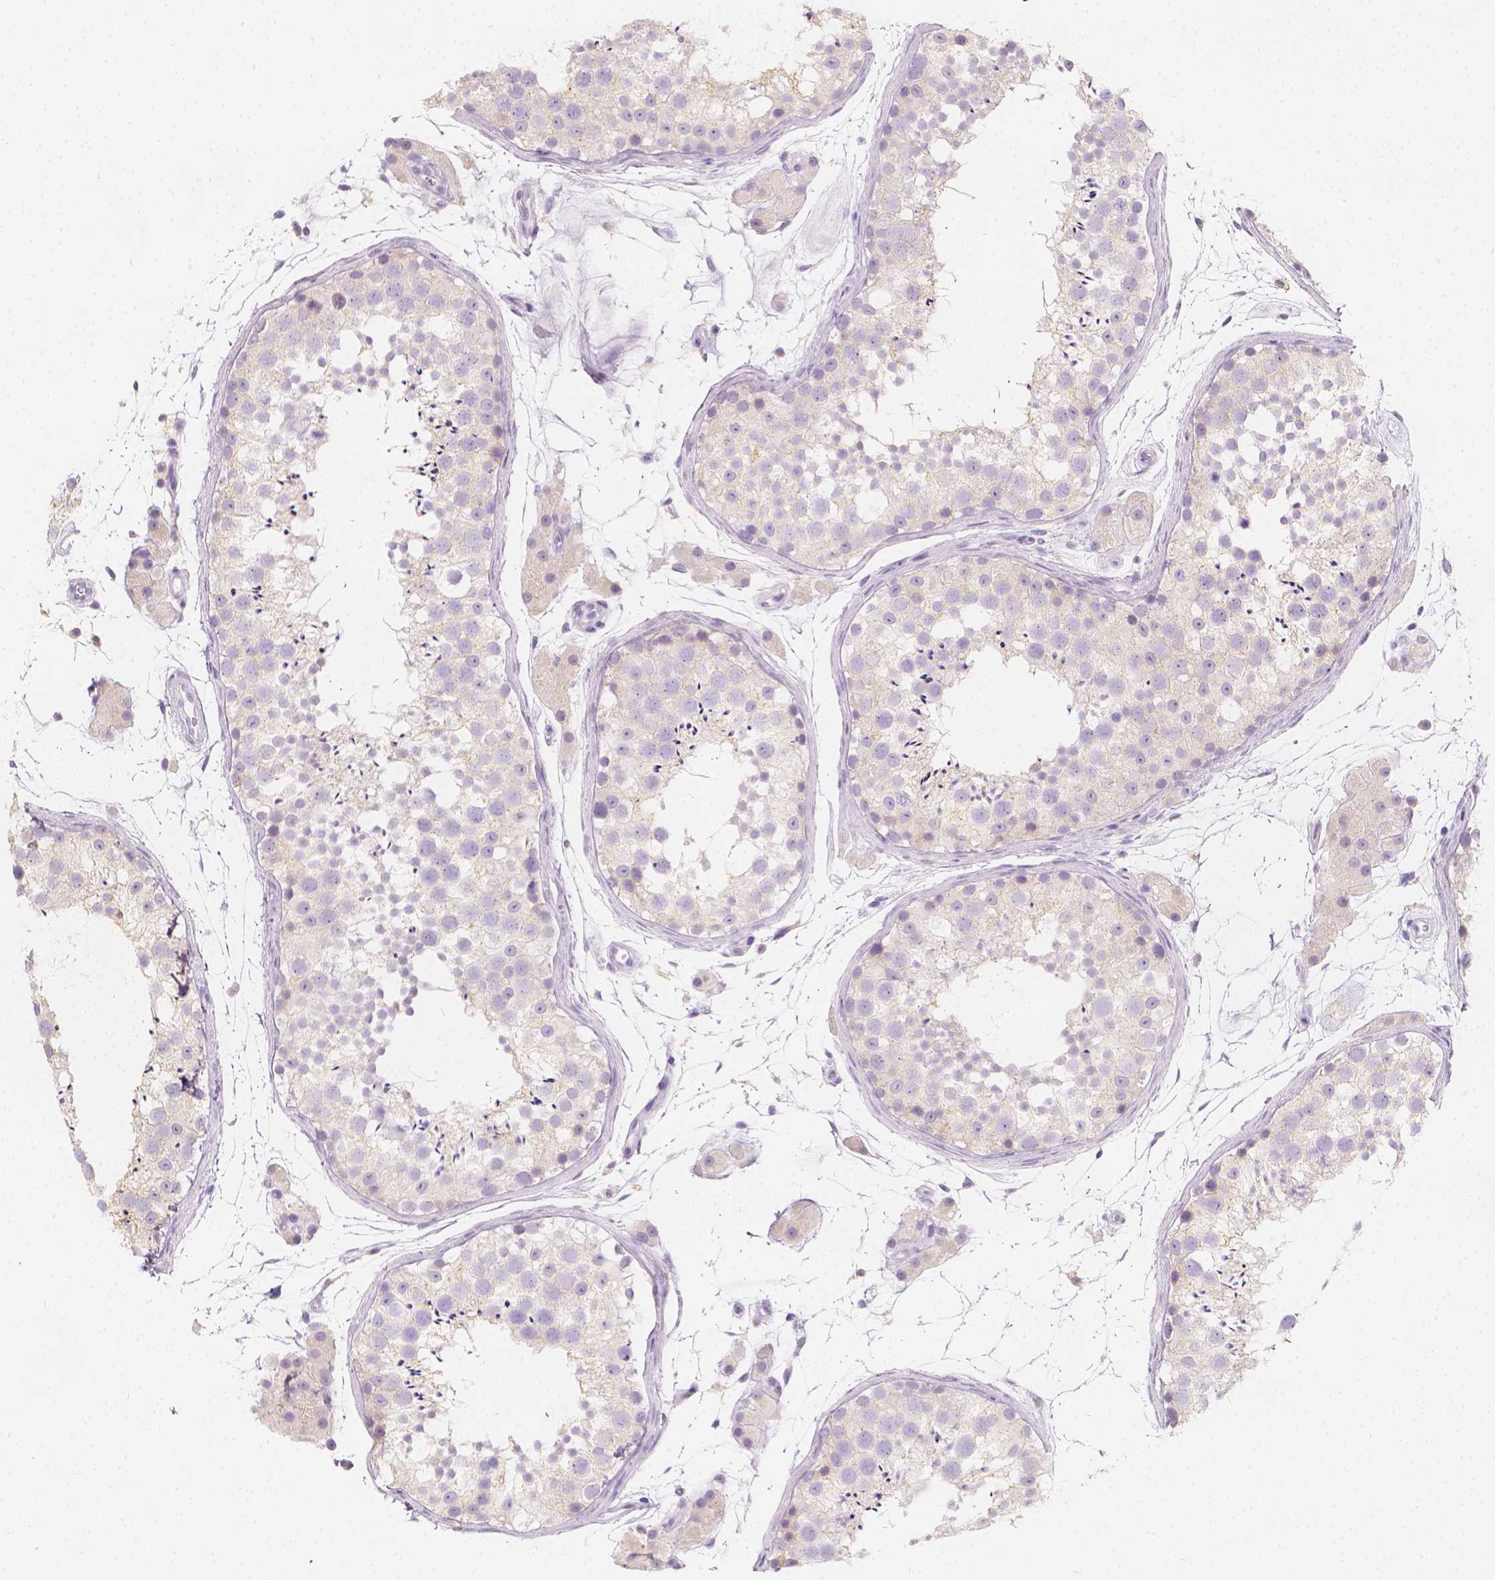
{"staining": {"intensity": "negative", "quantity": "none", "location": "none"}, "tissue": "testis", "cell_type": "Cells in seminiferous ducts", "image_type": "normal", "snomed": [{"axis": "morphology", "description": "Normal tissue, NOS"}, {"axis": "topography", "description": "Testis"}], "caption": "IHC image of benign human testis stained for a protein (brown), which reveals no positivity in cells in seminiferous ducts.", "gene": "RBFOX1", "patient": {"sex": "male", "age": 41}}